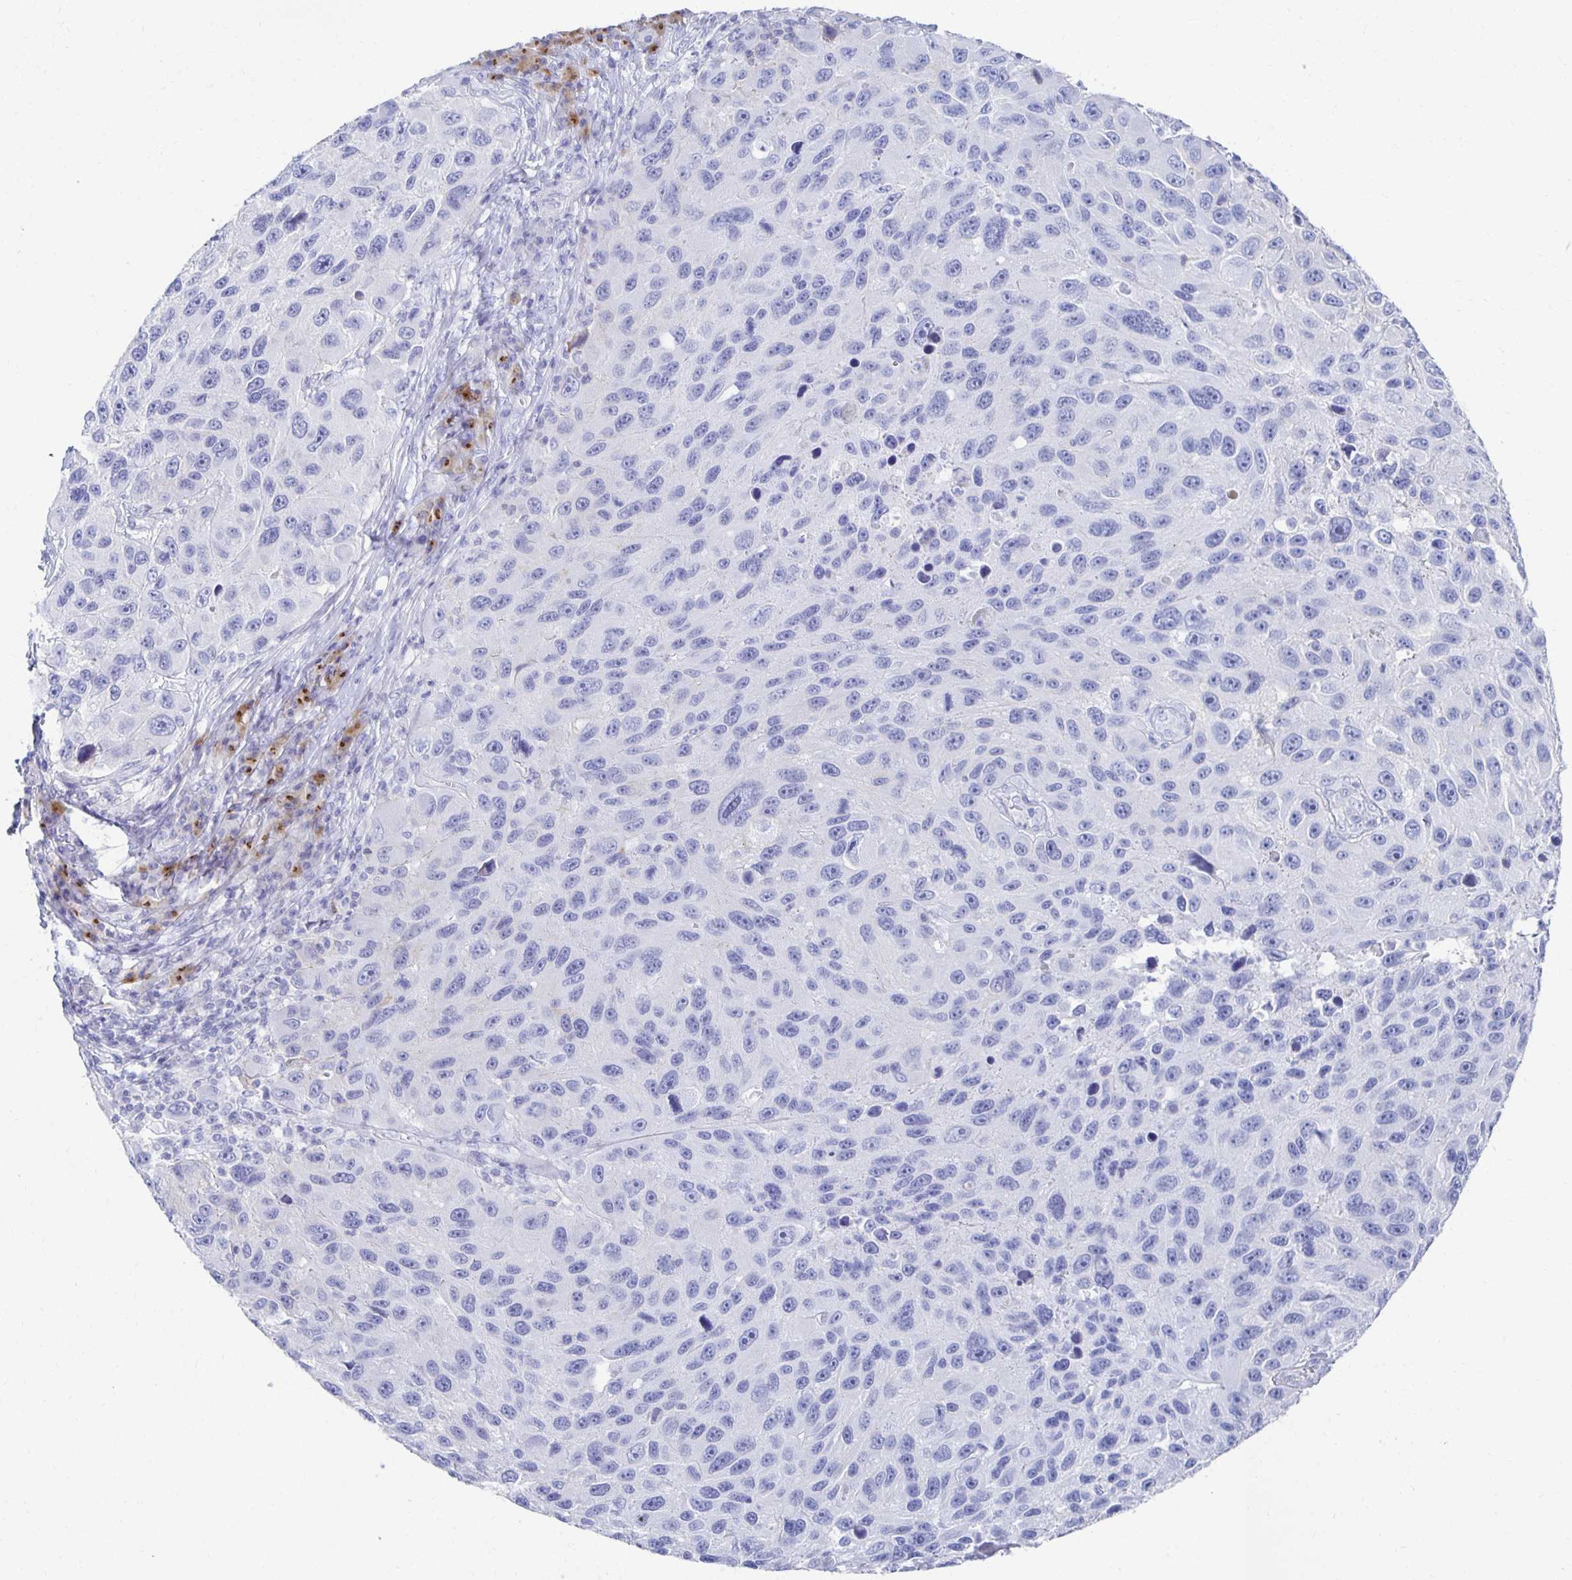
{"staining": {"intensity": "negative", "quantity": "none", "location": "none"}, "tissue": "melanoma", "cell_type": "Tumor cells", "image_type": "cancer", "snomed": [{"axis": "morphology", "description": "Malignant melanoma, NOS"}, {"axis": "topography", "description": "Skin"}], "caption": "DAB immunohistochemical staining of human malignant melanoma exhibits no significant positivity in tumor cells. Brightfield microscopy of immunohistochemistry (IHC) stained with DAB (3,3'-diaminobenzidine) (brown) and hematoxylin (blue), captured at high magnification.", "gene": "PRDM7", "patient": {"sex": "male", "age": 53}}